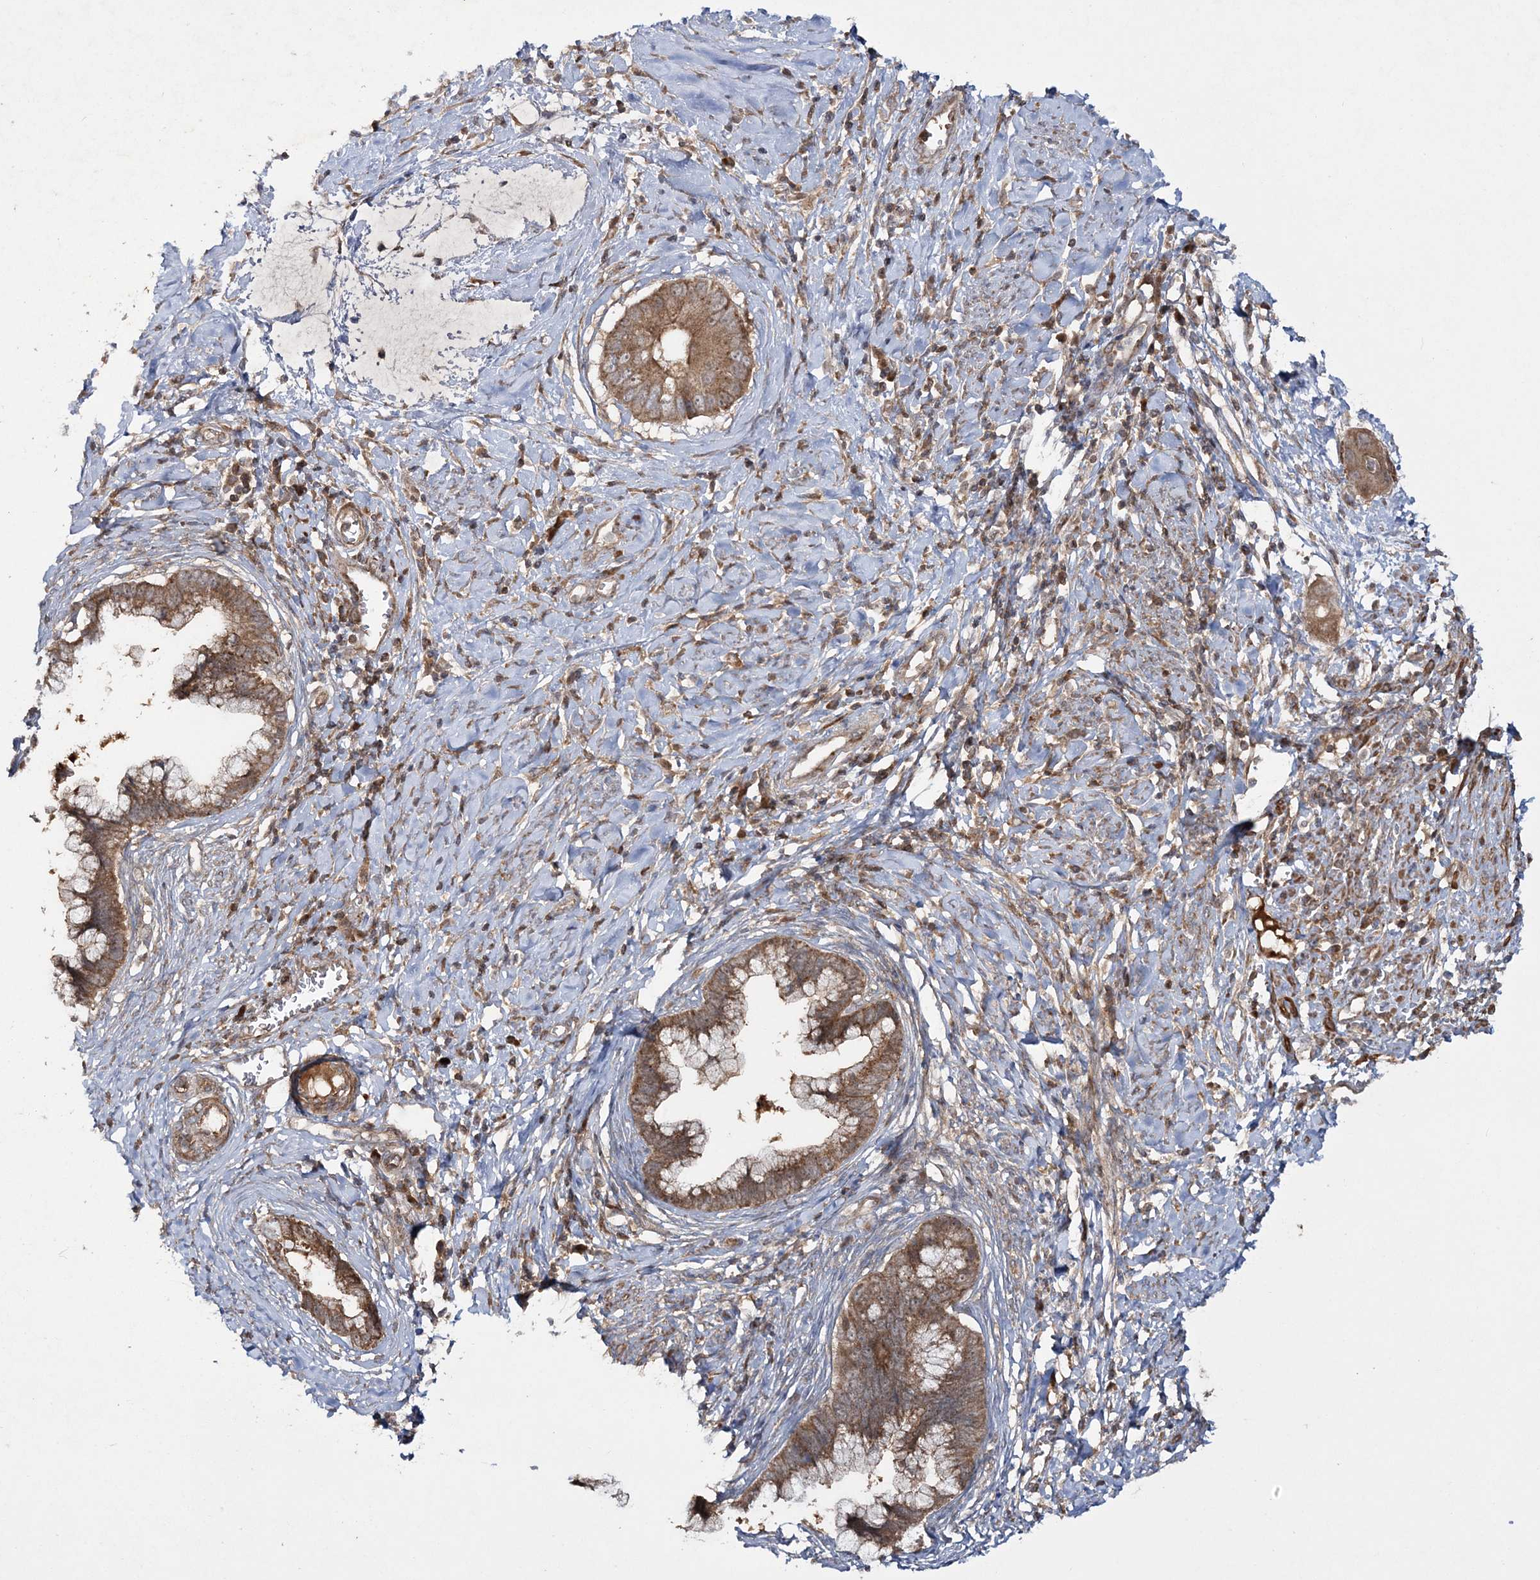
{"staining": {"intensity": "strong", "quantity": ">75%", "location": "cytoplasmic/membranous"}, "tissue": "cervical cancer", "cell_type": "Tumor cells", "image_type": "cancer", "snomed": [{"axis": "morphology", "description": "Adenocarcinoma, NOS"}, {"axis": "topography", "description": "Cervix"}], "caption": "This image exhibits IHC staining of human cervical adenocarcinoma, with high strong cytoplasmic/membranous staining in about >75% of tumor cells.", "gene": "MOCS2", "patient": {"sex": "female", "age": 44}}